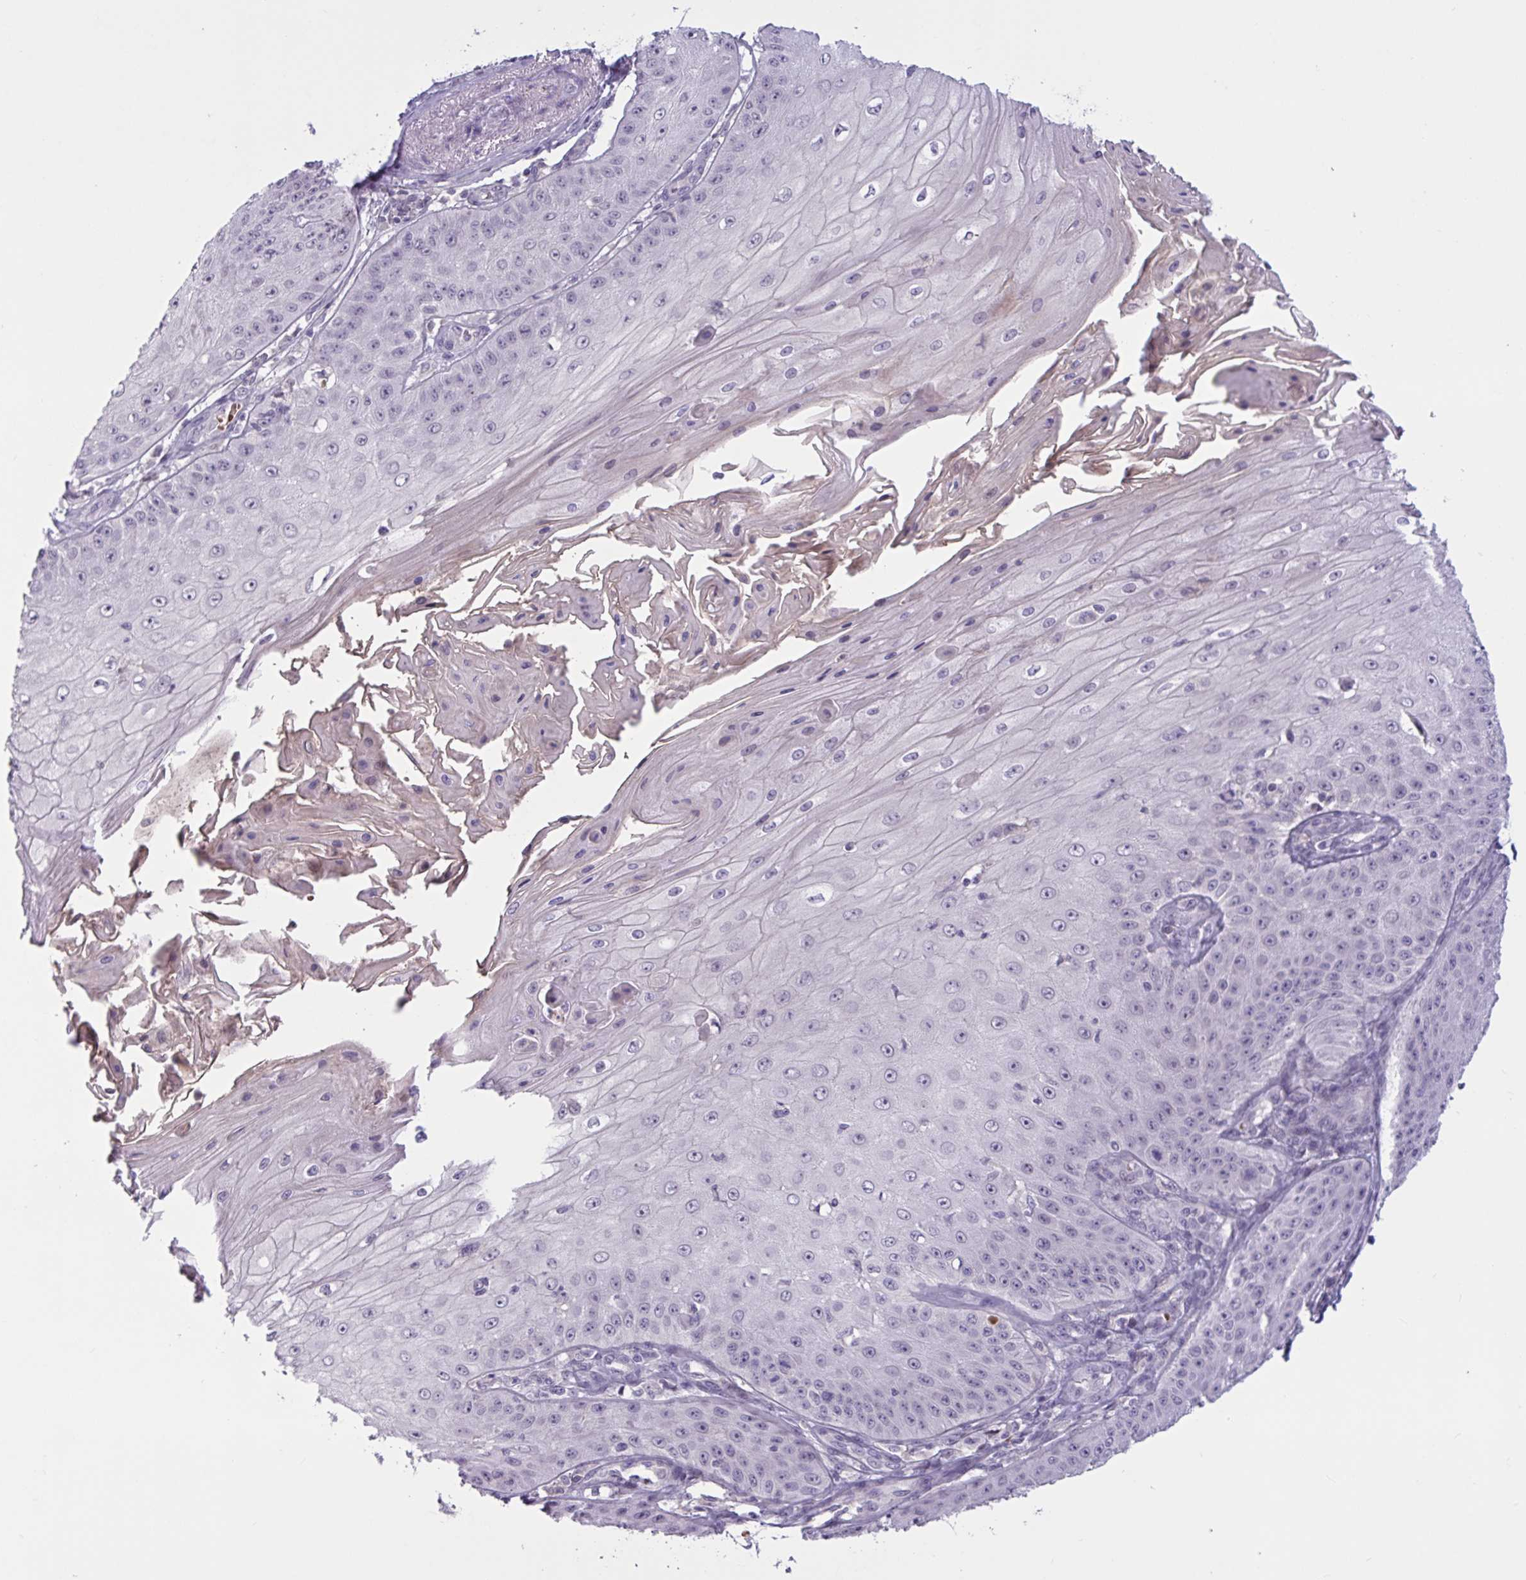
{"staining": {"intensity": "negative", "quantity": "none", "location": "none"}, "tissue": "skin cancer", "cell_type": "Tumor cells", "image_type": "cancer", "snomed": [{"axis": "morphology", "description": "Squamous cell carcinoma, NOS"}, {"axis": "topography", "description": "Skin"}], "caption": "The micrograph reveals no significant staining in tumor cells of skin cancer (squamous cell carcinoma). (Stains: DAB IHC with hematoxylin counter stain, Microscopy: brightfield microscopy at high magnification).", "gene": "RFPL4B", "patient": {"sex": "male", "age": 70}}